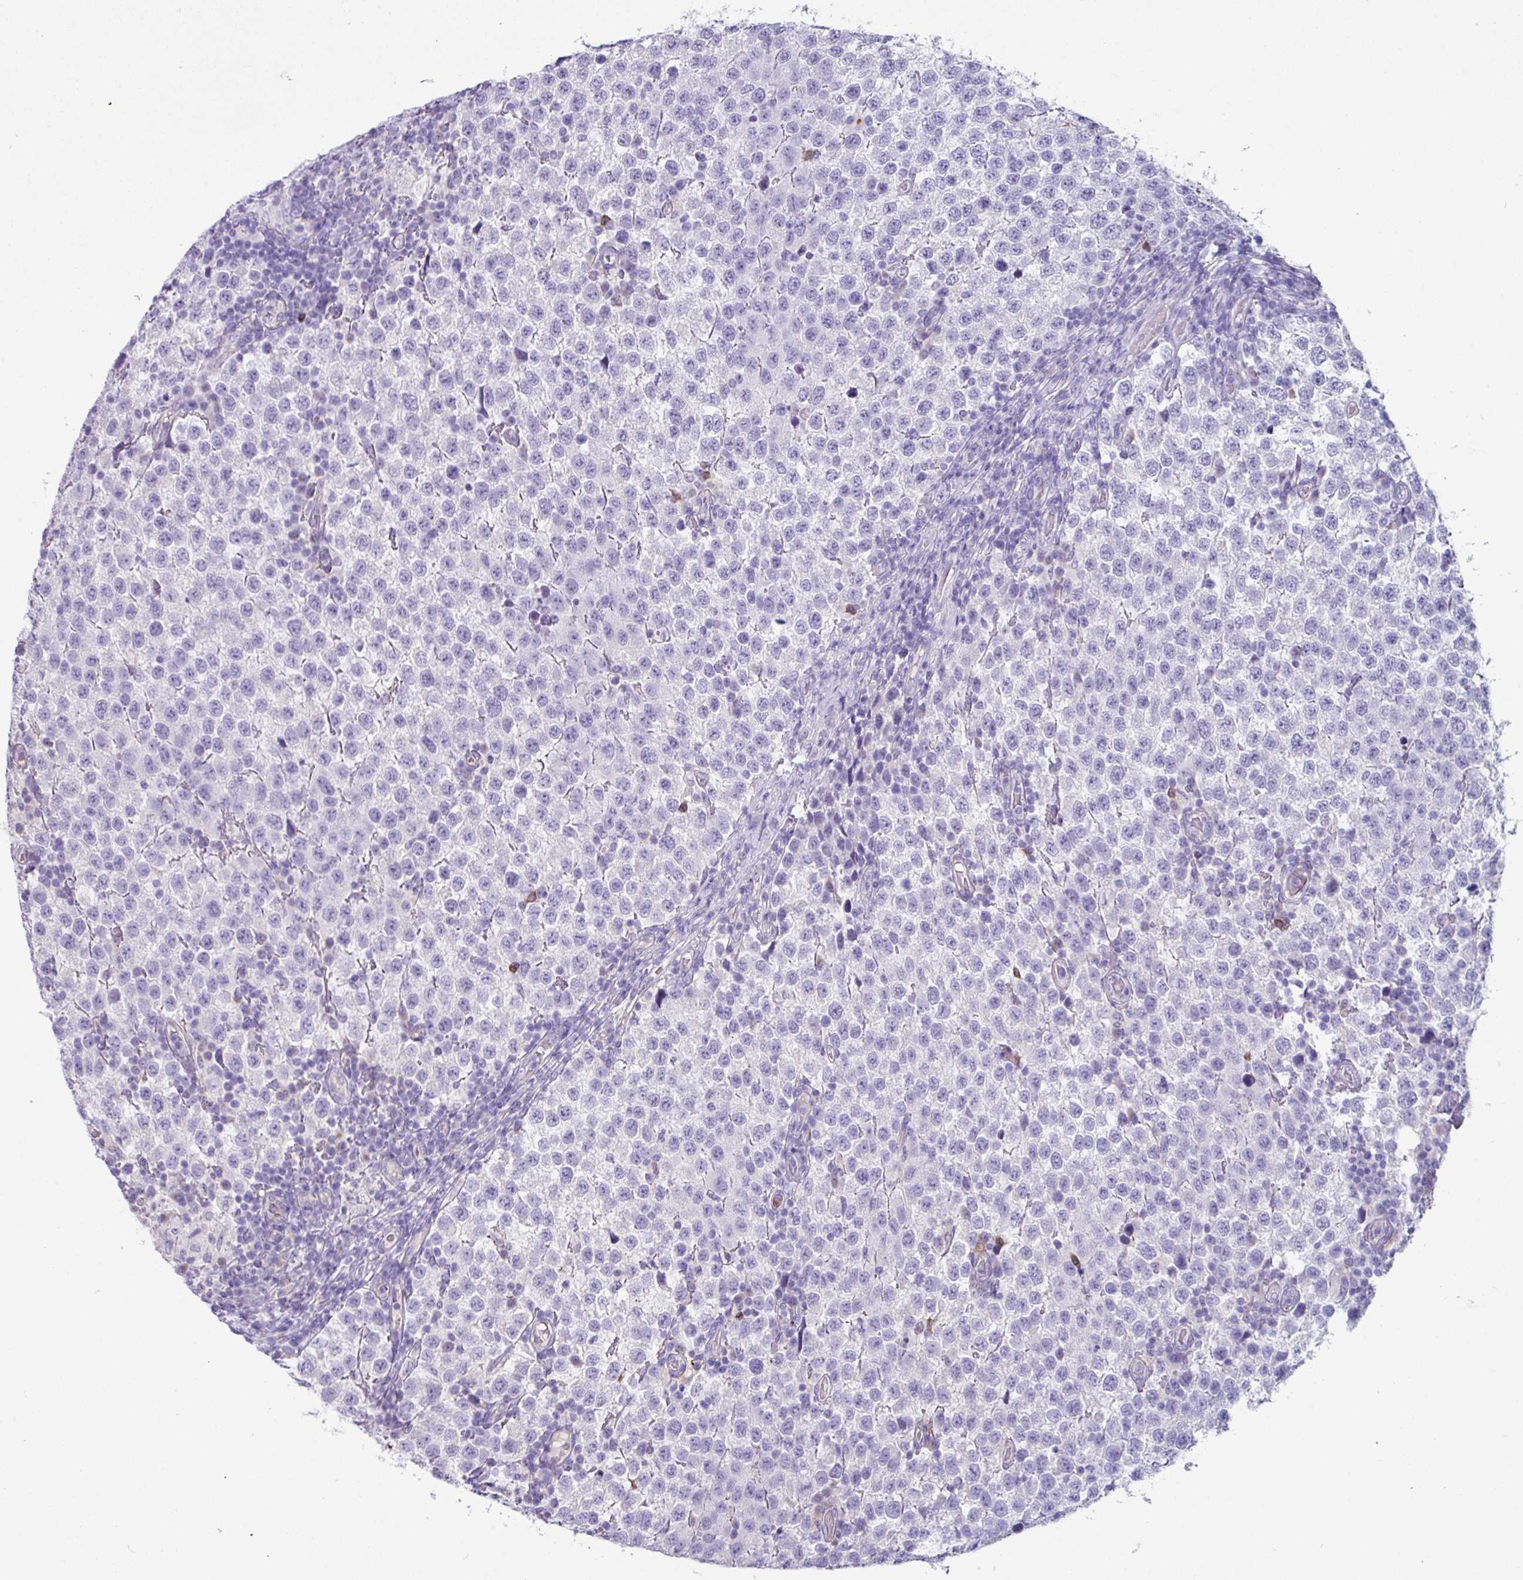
{"staining": {"intensity": "negative", "quantity": "none", "location": "none"}, "tissue": "testis cancer", "cell_type": "Tumor cells", "image_type": "cancer", "snomed": [{"axis": "morphology", "description": "Seminoma, NOS"}, {"axis": "topography", "description": "Testis"}], "caption": "Testis cancer was stained to show a protein in brown. There is no significant staining in tumor cells.", "gene": "ZNF524", "patient": {"sex": "male", "age": 34}}